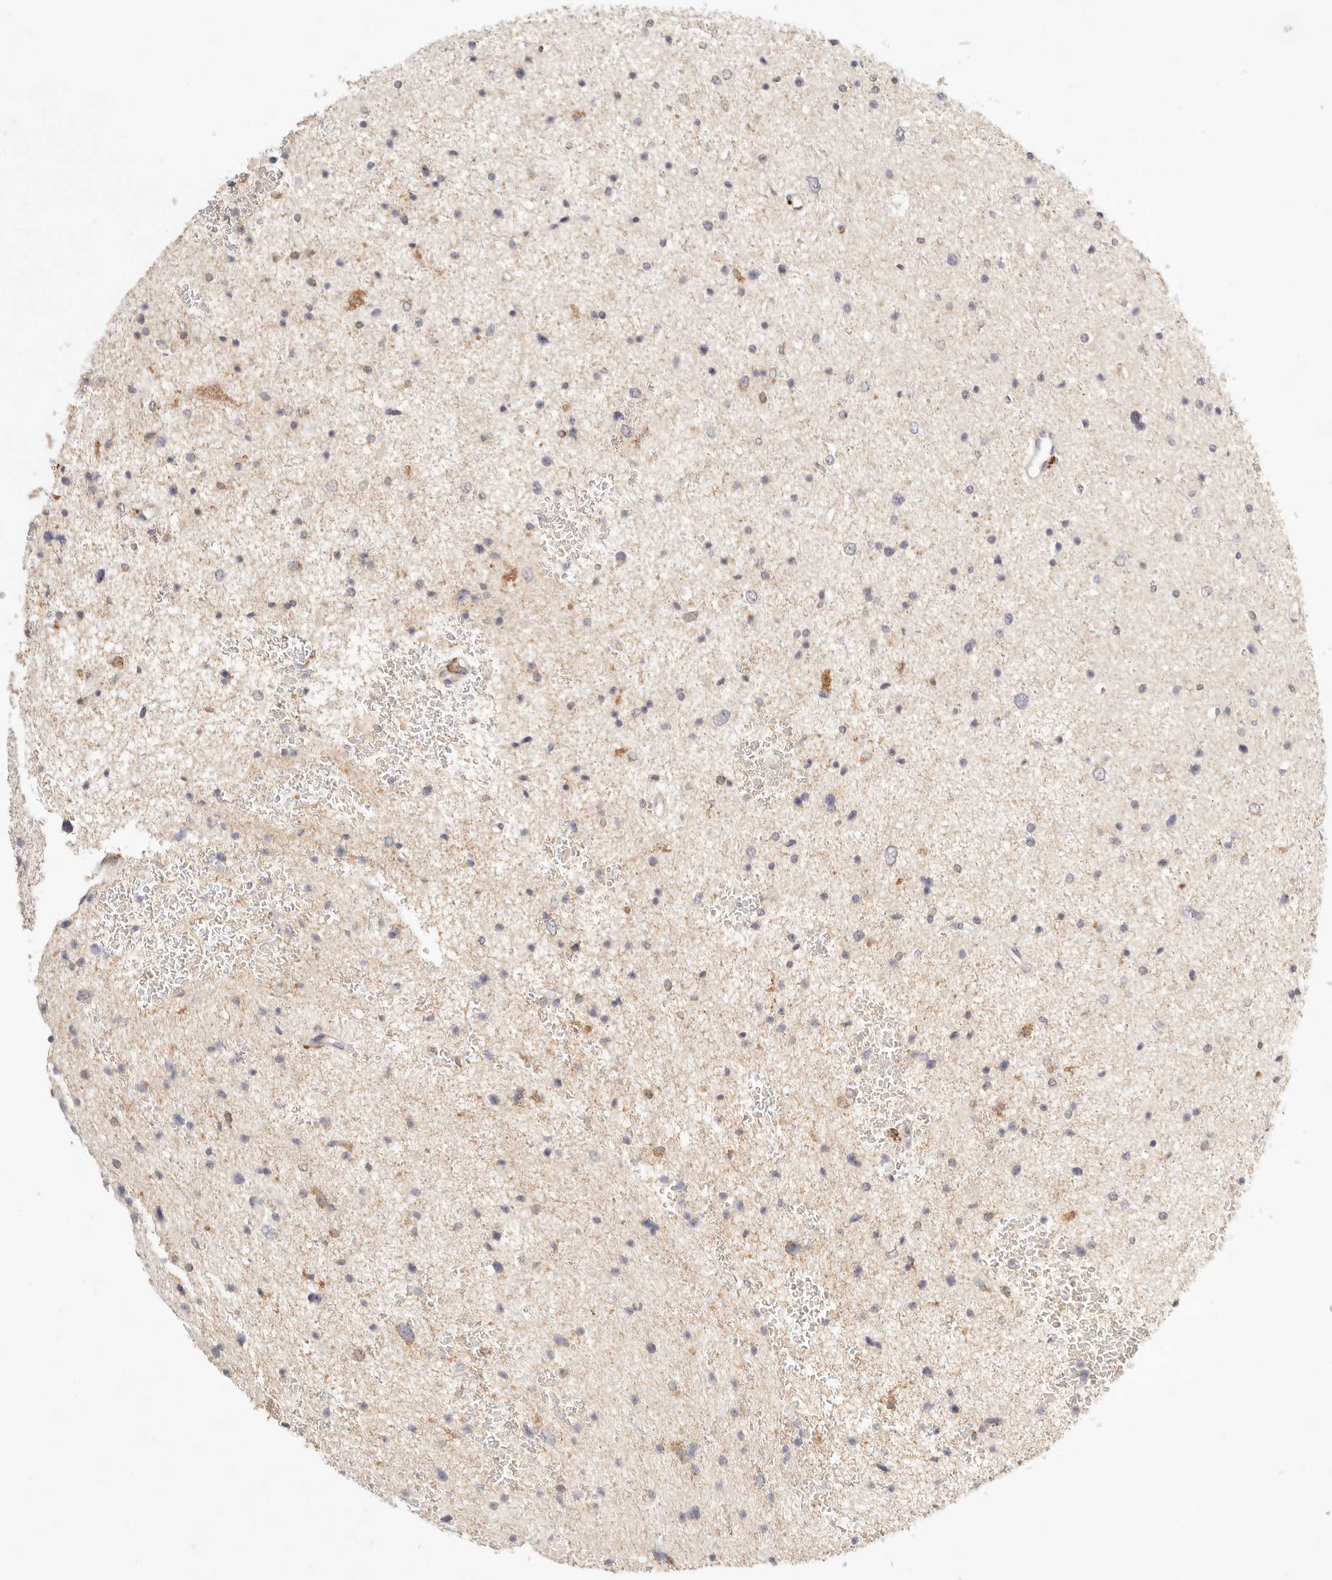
{"staining": {"intensity": "weak", "quantity": "25%-75%", "location": "cytoplasmic/membranous"}, "tissue": "glioma", "cell_type": "Tumor cells", "image_type": "cancer", "snomed": [{"axis": "morphology", "description": "Glioma, malignant, Low grade"}, {"axis": "topography", "description": "Cerebral cortex"}], "caption": "A brown stain highlights weak cytoplasmic/membranous expression of a protein in human glioma tumor cells.", "gene": "HK2", "patient": {"sex": "female", "age": 39}}